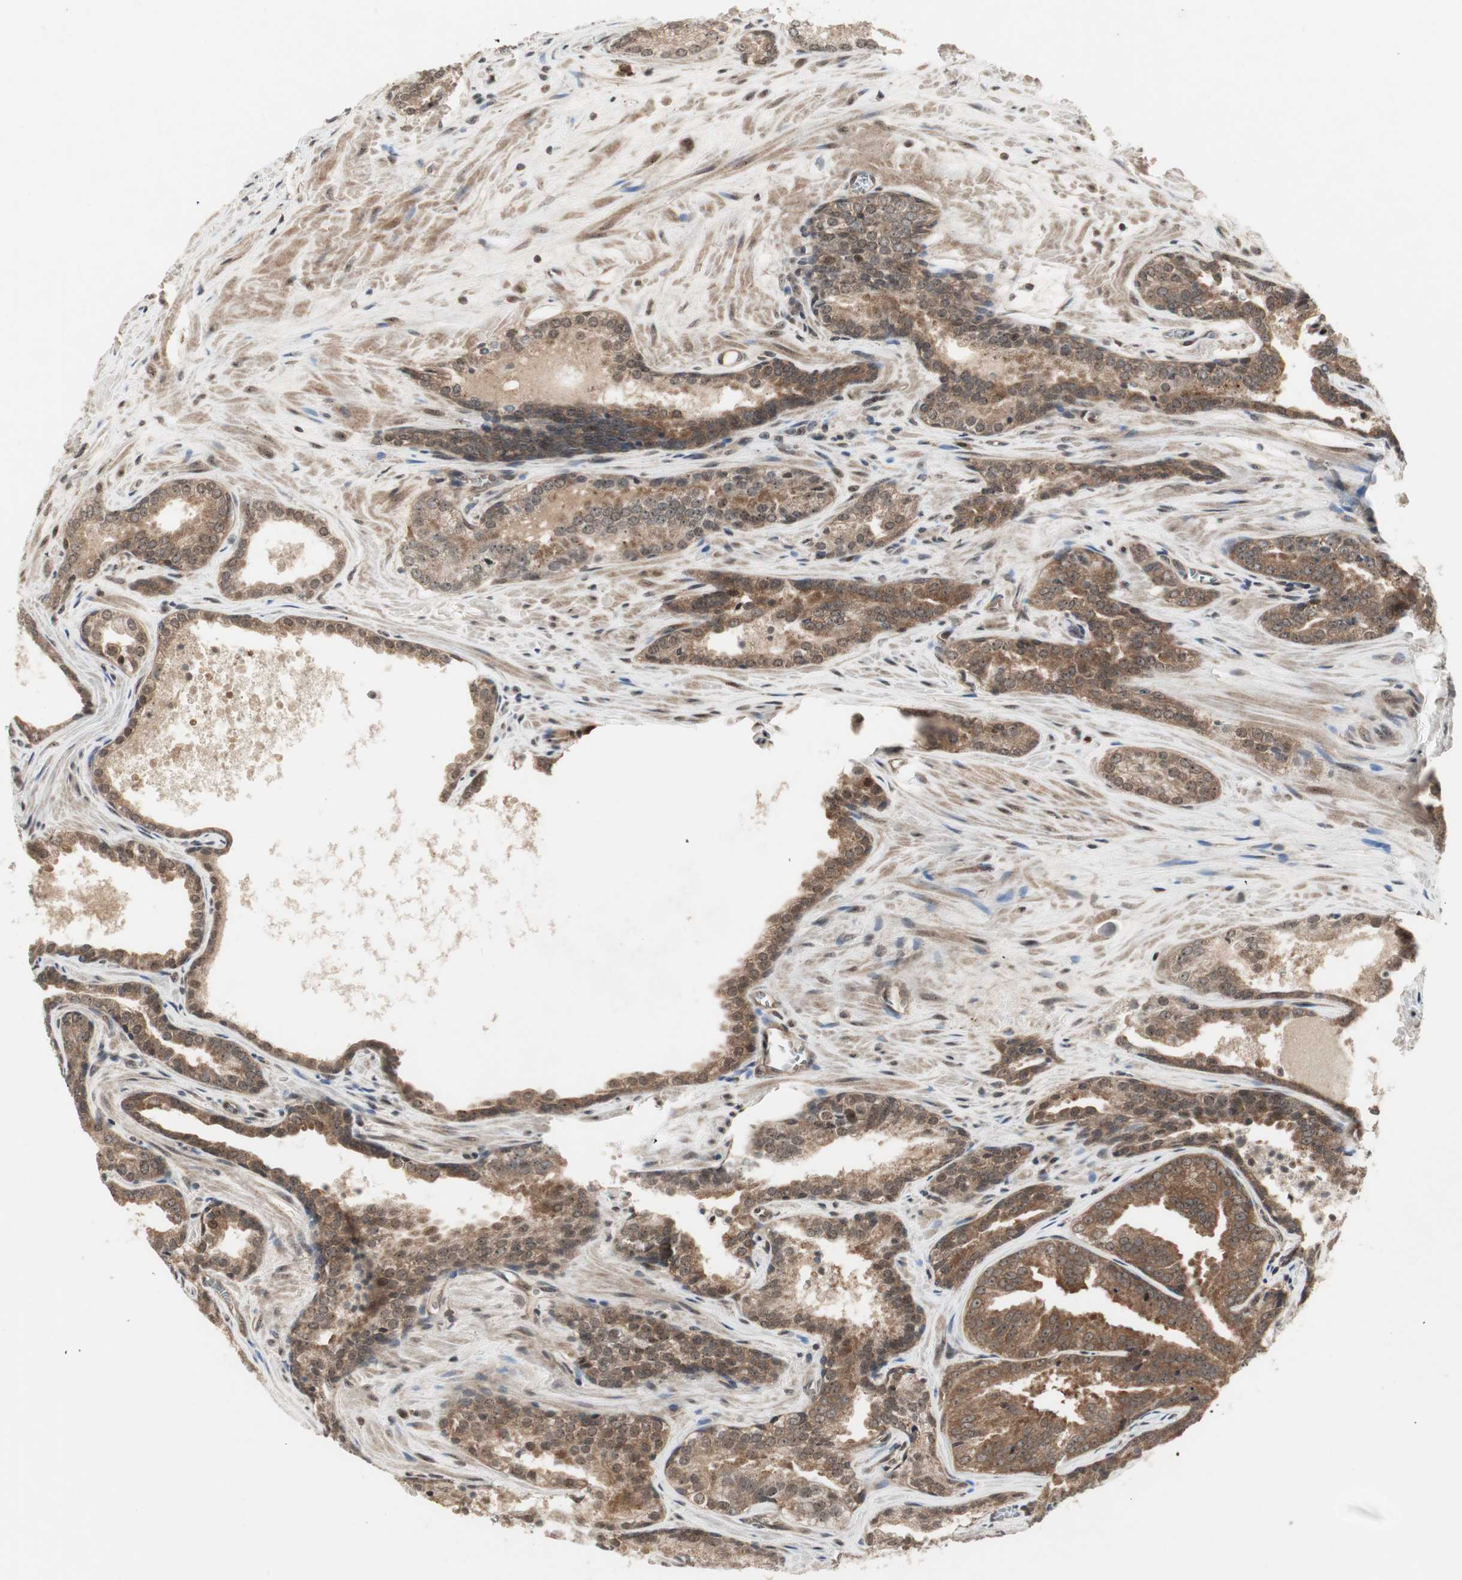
{"staining": {"intensity": "moderate", "quantity": ">75%", "location": "cytoplasmic/membranous,nuclear"}, "tissue": "prostate cancer", "cell_type": "Tumor cells", "image_type": "cancer", "snomed": [{"axis": "morphology", "description": "Adenocarcinoma, Low grade"}, {"axis": "topography", "description": "Prostate"}], "caption": "Protein analysis of prostate low-grade adenocarcinoma tissue reveals moderate cytoplasmic/membranous and nuclear expression in approximately >75% of tumor cells. The protein of interest is shown in brown color, while the nuclei are stained blue.", "gene": "CSNK2B", "patient": {"sex": "male", "age": 60}}